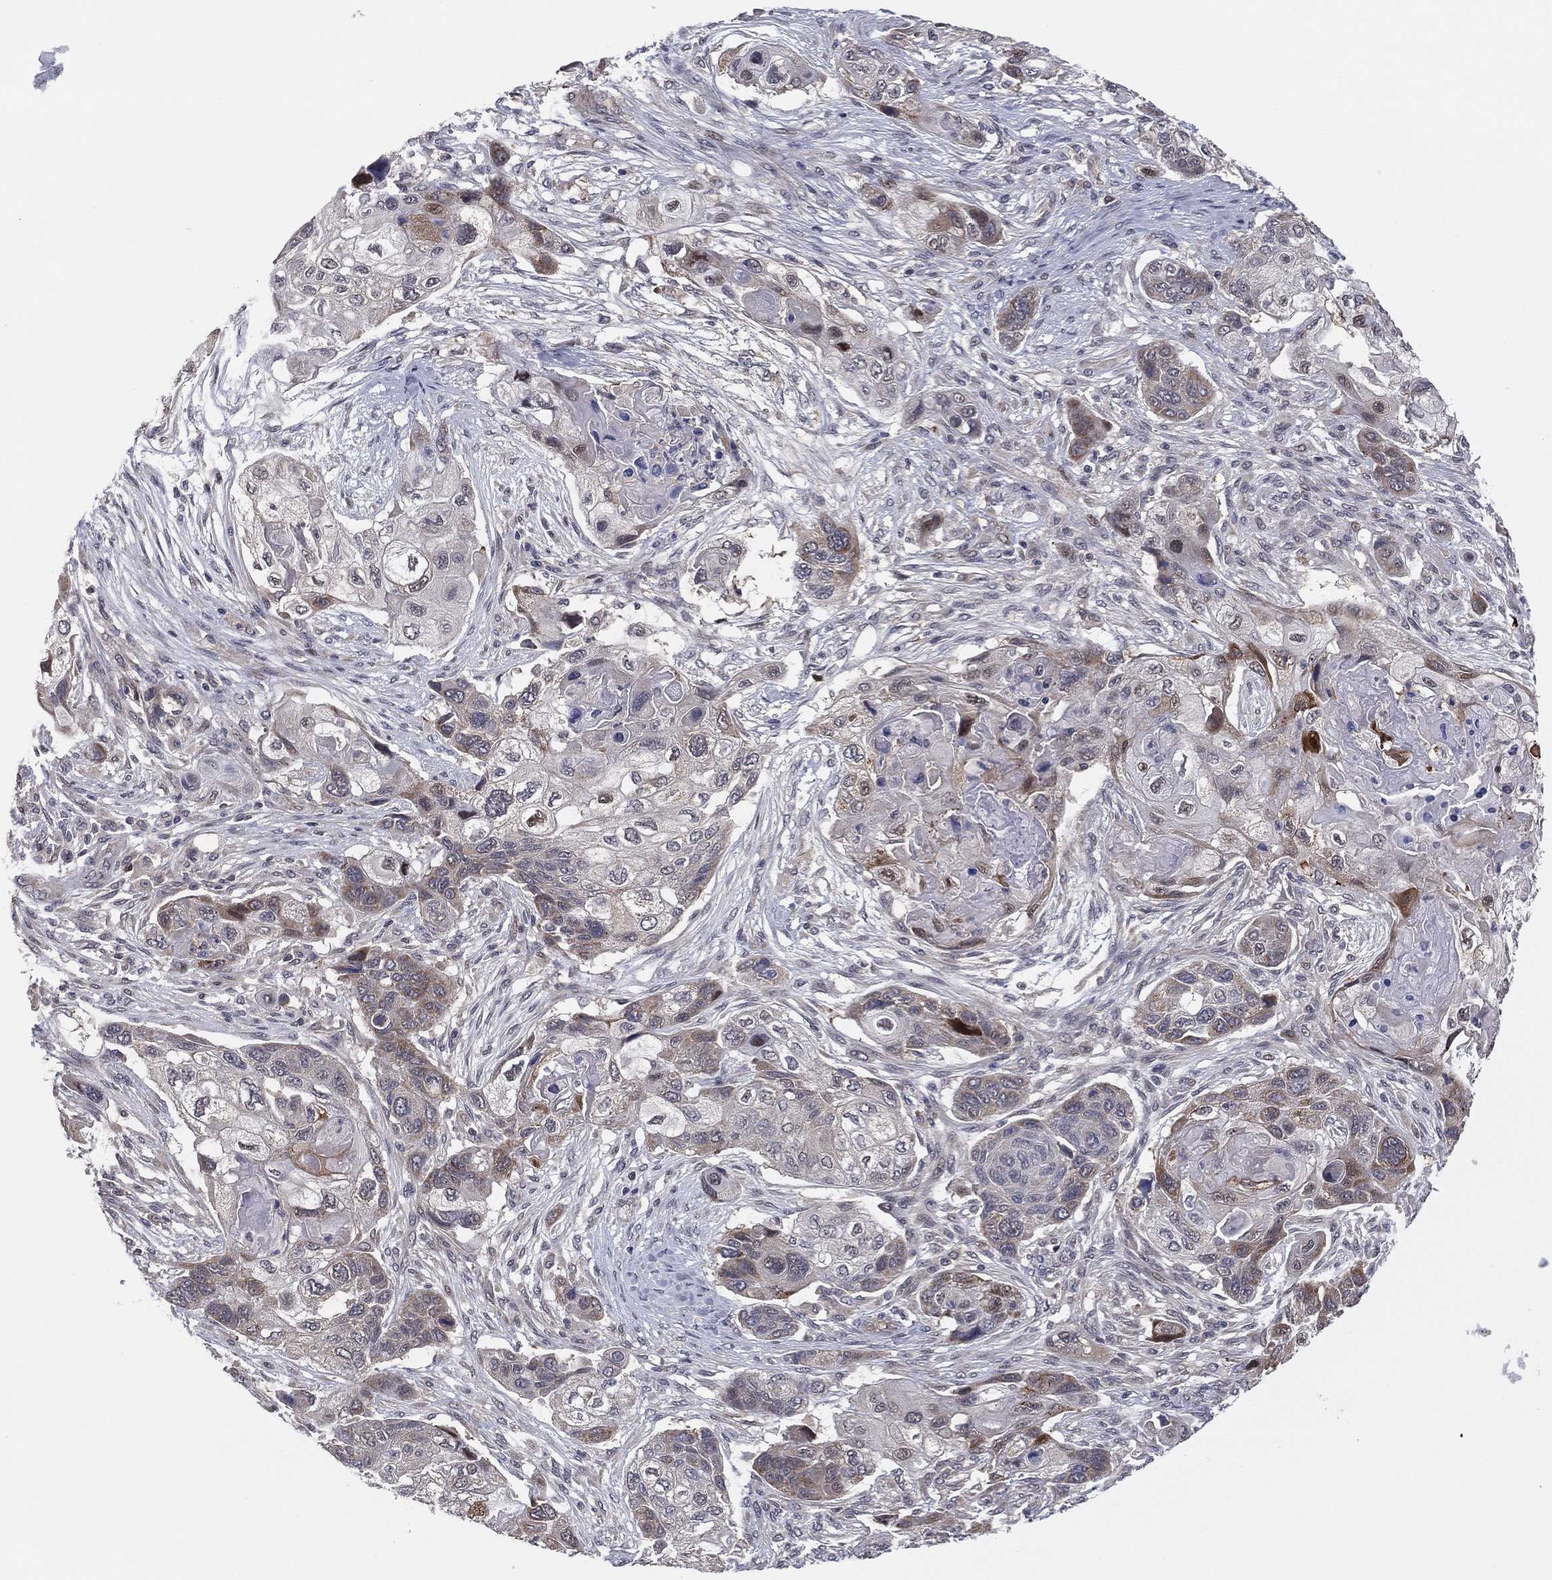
{"staining": {"intensity": "weak", "quantity": "<25%", "location": "cytoplasmic/membranous"}, "tissue": "lung cancer", "cell_type": "Tumor cells", "image_type": "cancer", "snomed": [{"axis": "morphology", "description": "Squamous cell carcinoma, NOS"}, {"axis": "topography", "description": "Lung"}], "caption": "Lung cancer (squamous cell carcinoma) was stained to show a protein in brown. There is no significant expression in tumor cells. The staining was performed using DAB to visualize the protein expression in brown, while the nuclei were stained in blue with hematoxylin (Magnification: 20x).", "gene": "SNCG", "patient": {"sex": "male", "age": 69}}